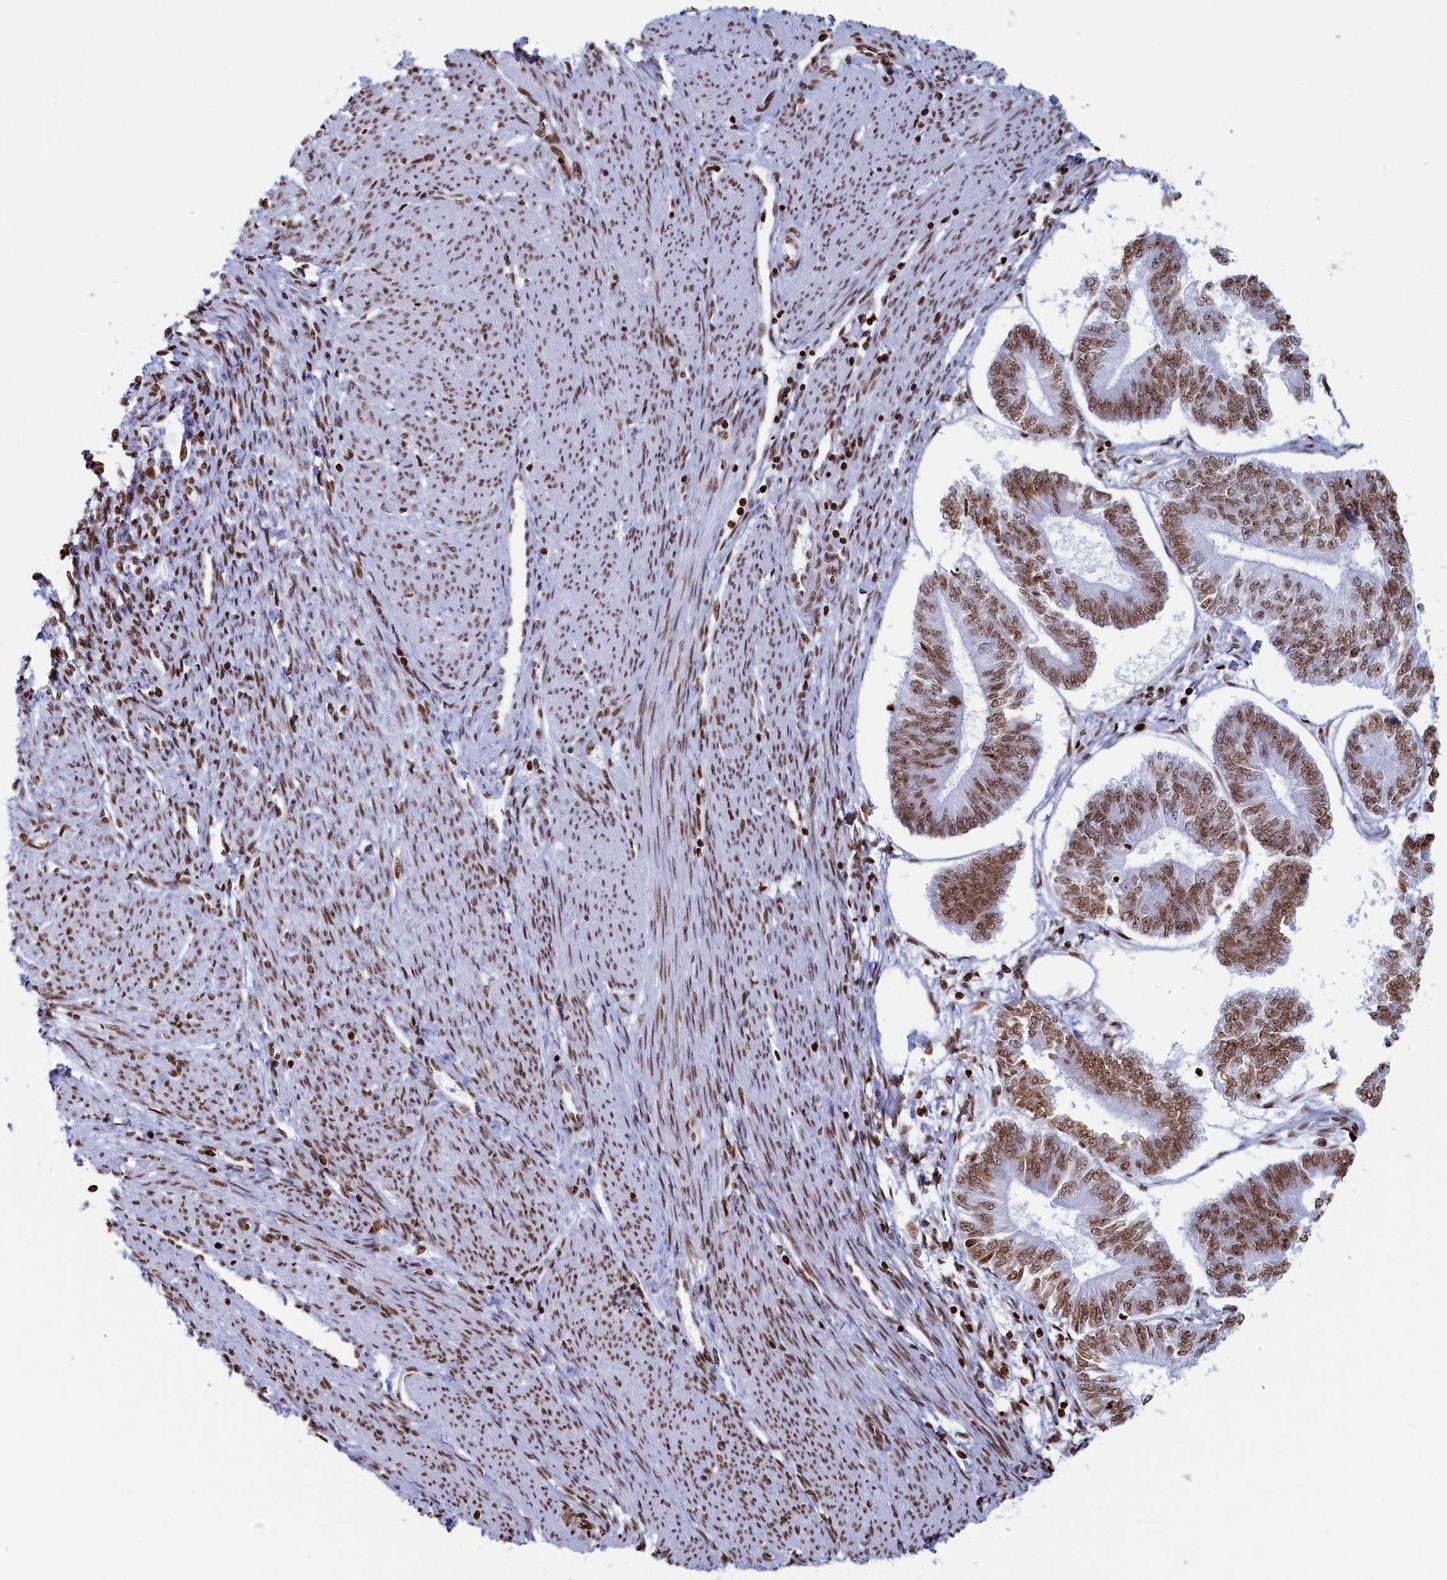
{"staining": {"intensity": "moderate", "quantity": ">75%", "location": "nuclear"}, "tissue": "endometrial cancer", "cell_type": "Tumor cells", "image_type": "cancer", "snomed": [{"axis": "morphology", "description": "Adenocarcinoma, NOS"}, {"axis": "topography", "description": "Endometrium"}], "caption": "Endometrial cancer was stained to show a protein in brown. There is medium levels of moderate nuclear staining in about >75% of tumor cells.", "gene": "APOBEC3A", "patient": {"sex": "female", "age": 58}}